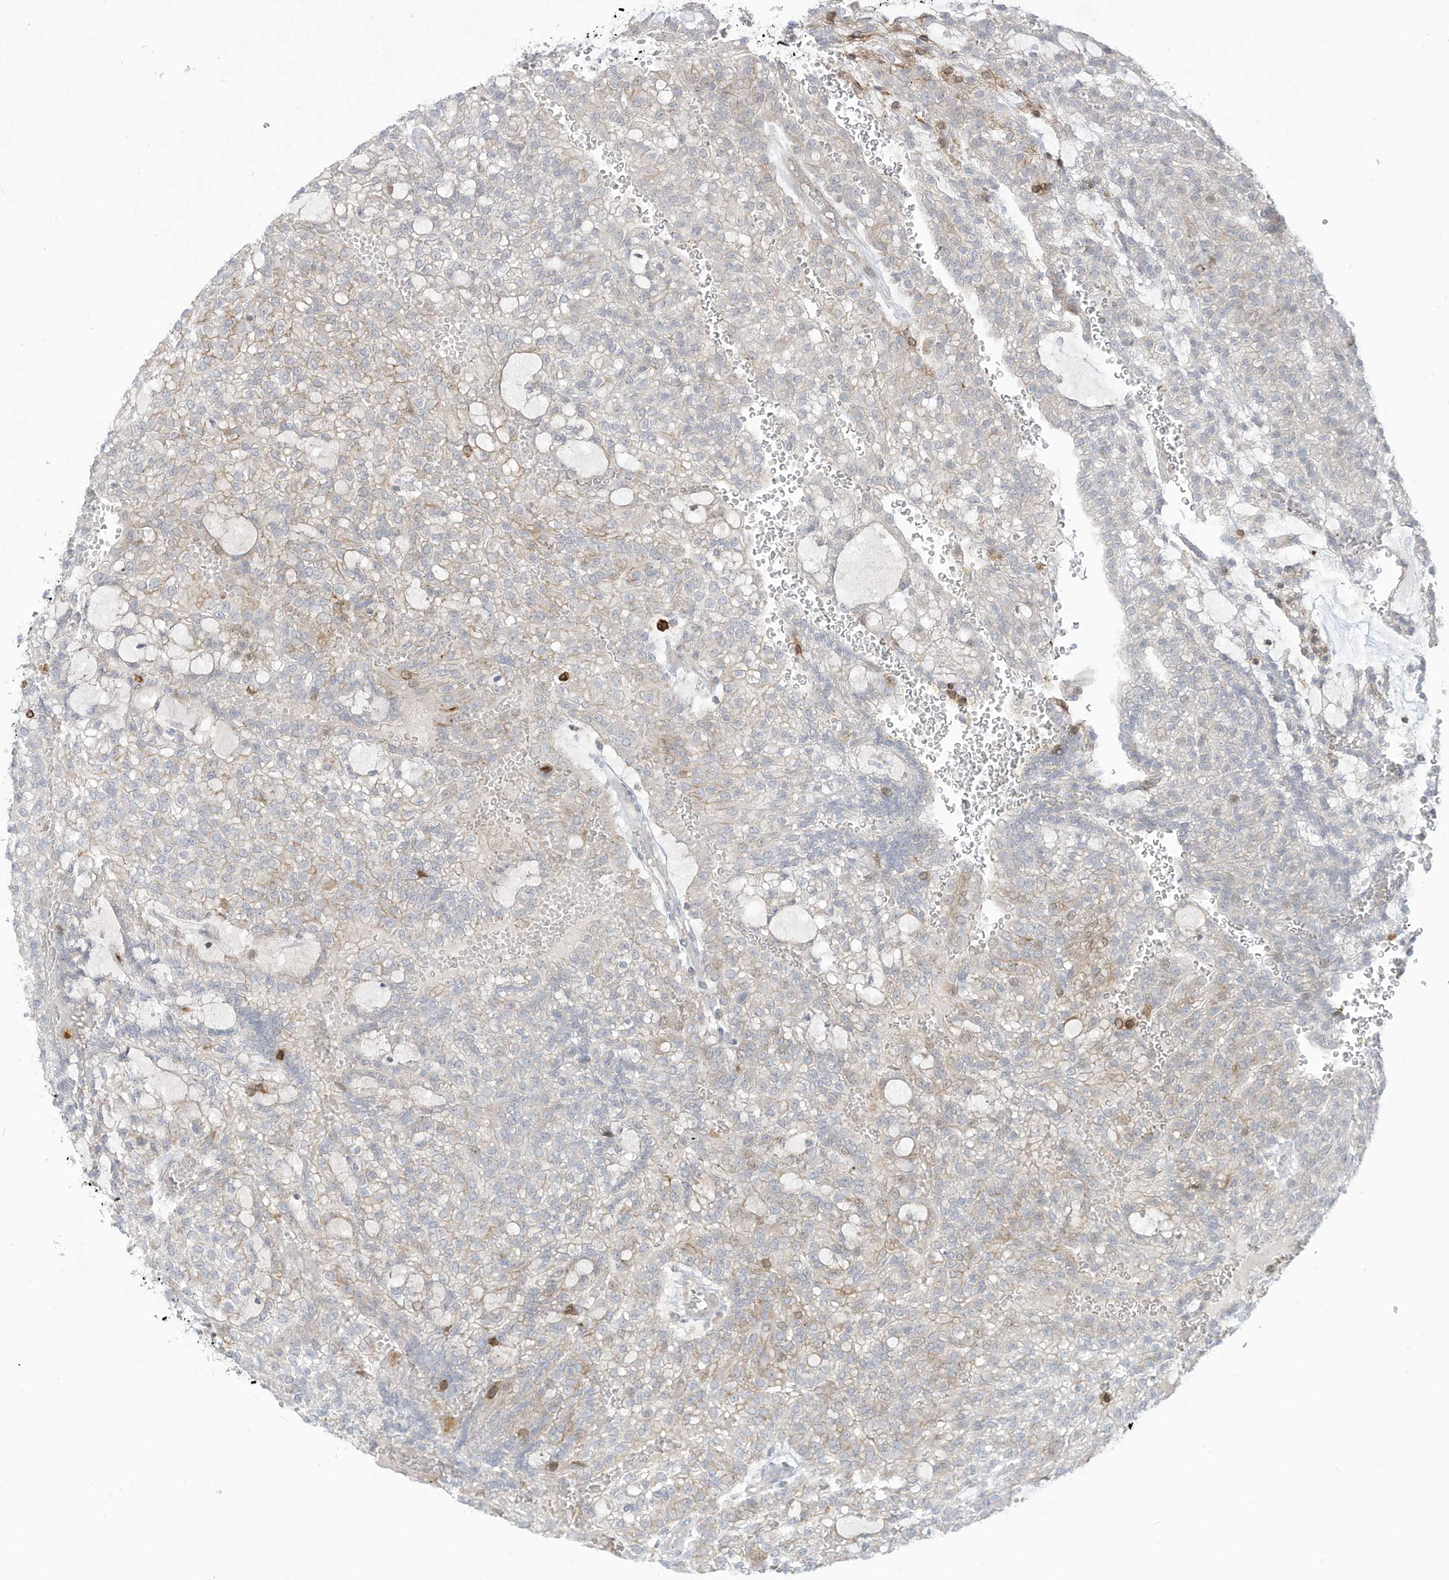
{"staining": {"intensity": "weak", "quantity": "25%-75%", "location": "cytoplasmic/membranous"}, "tissue": "renal cancer", "cell_type": "Tumor cells", "image_type": "cancer", "snomed": [{"axis": "morphology", "description": "Adenocarcinoma, NOS"}, {"axis": "topography", "description": "Kidney"}], "caption": "Immunohistochemistry of human renal cancer (adenocarcinoma) shows low levels of weak cytoplasmic/membranous expression in about 25%-75% of tumor cells. The staining was performed using DAB (3,3'-diaminobenzidine), with brown indicating positive protein expression. Nuclei are stained blue with hematoxylin.", "gene": "NOTO", "patient": {"sex": "male", "age": 63}}